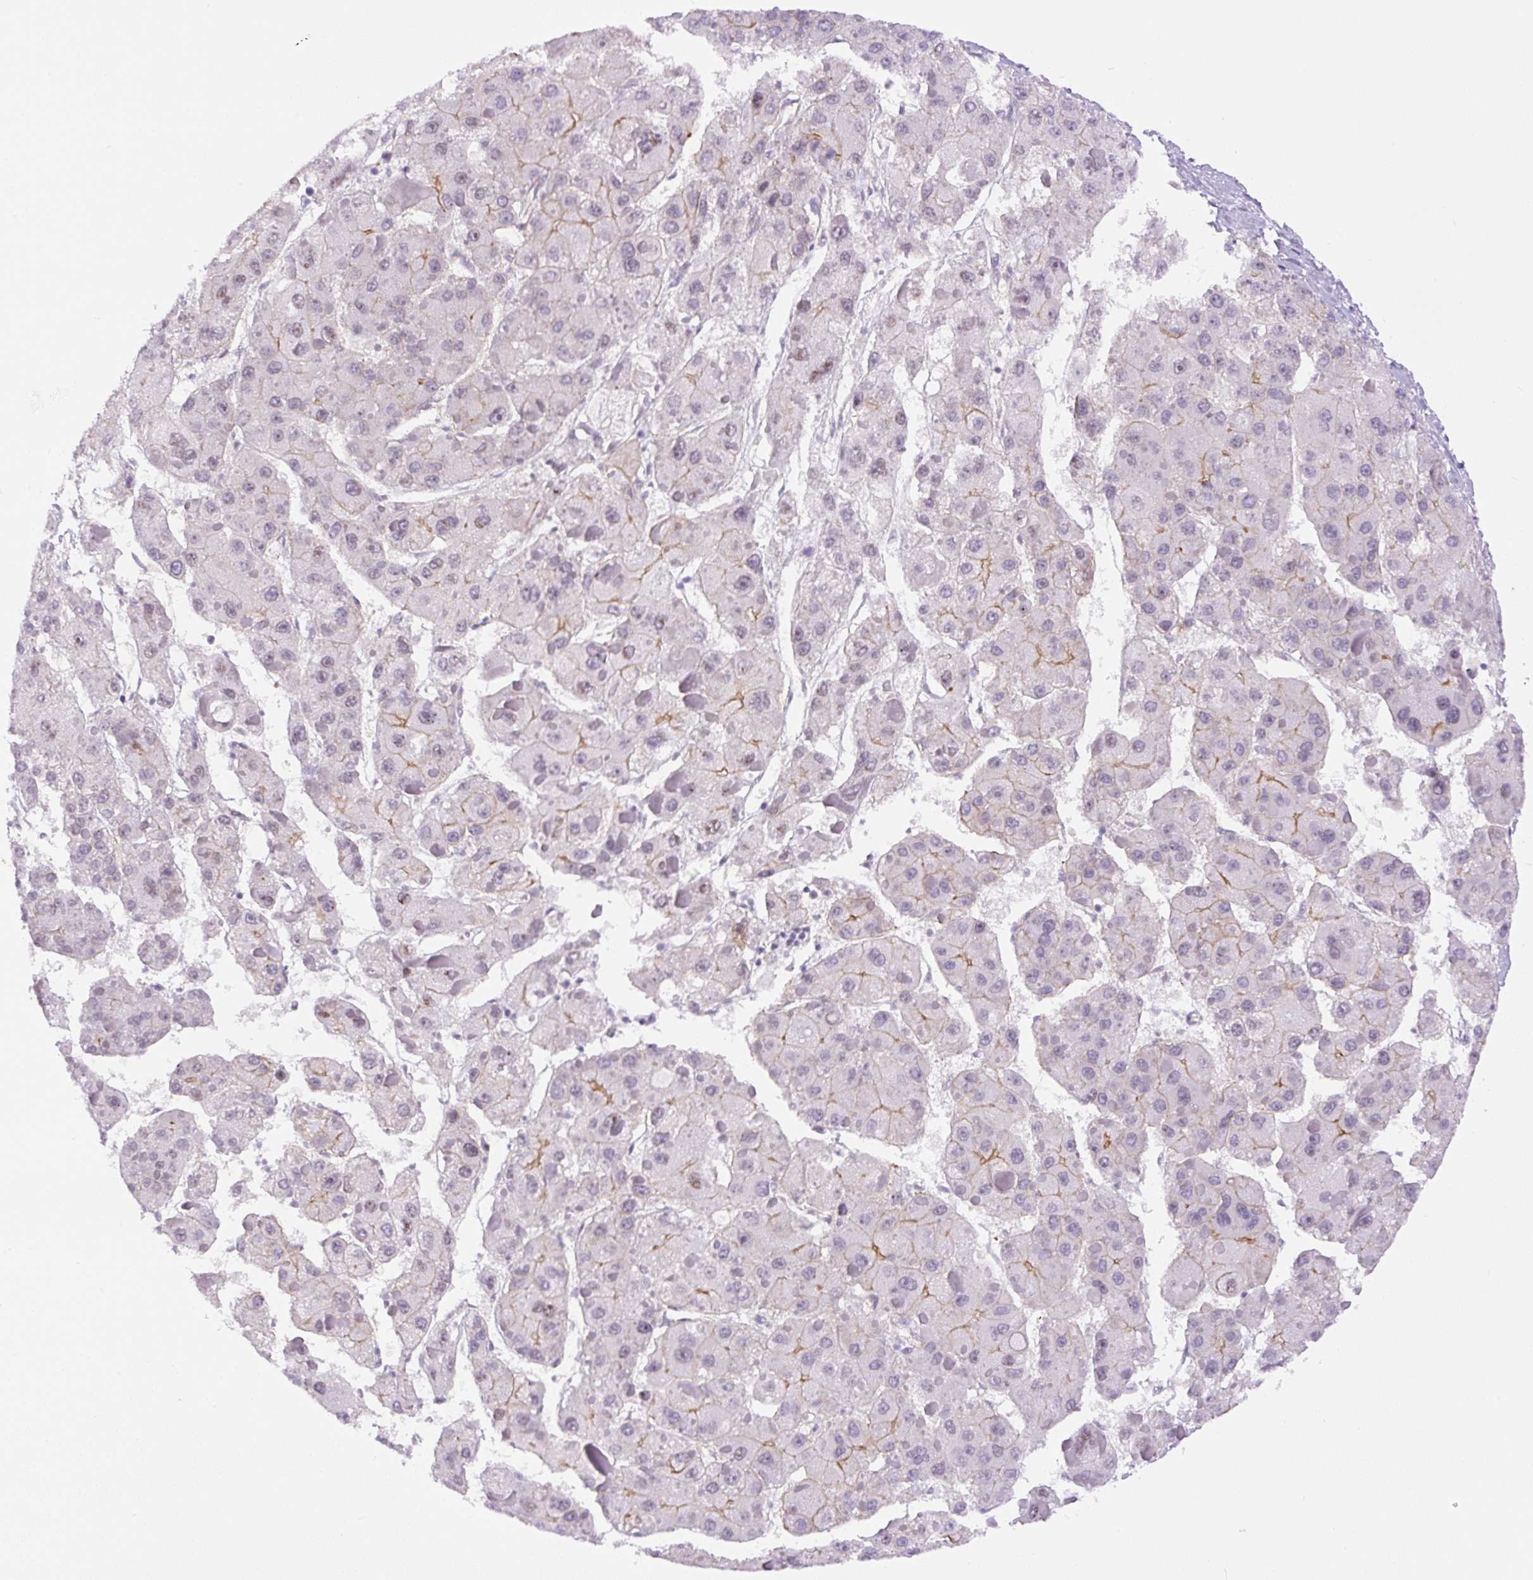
{"staining": {"intensity": "weak", "quantity": "<25%", "location": "cytoplasmic/membranous"}, "tissue": "liver cancer", "cell_type": "Tumor cells", "image_type": "cancer", "snomed": [{"axis": "morphology", "description": "Carcinoma, Hepatocellular, NOS"}, {"axis": "topography", "description": "Liver"}], "caption": "Hepatocellular carcinoma (liver) stained for a protein using IHC exhibits no staining tumor cells.", "gene": "MYO5C", "patient": {"sex": "female", "age": 73}}